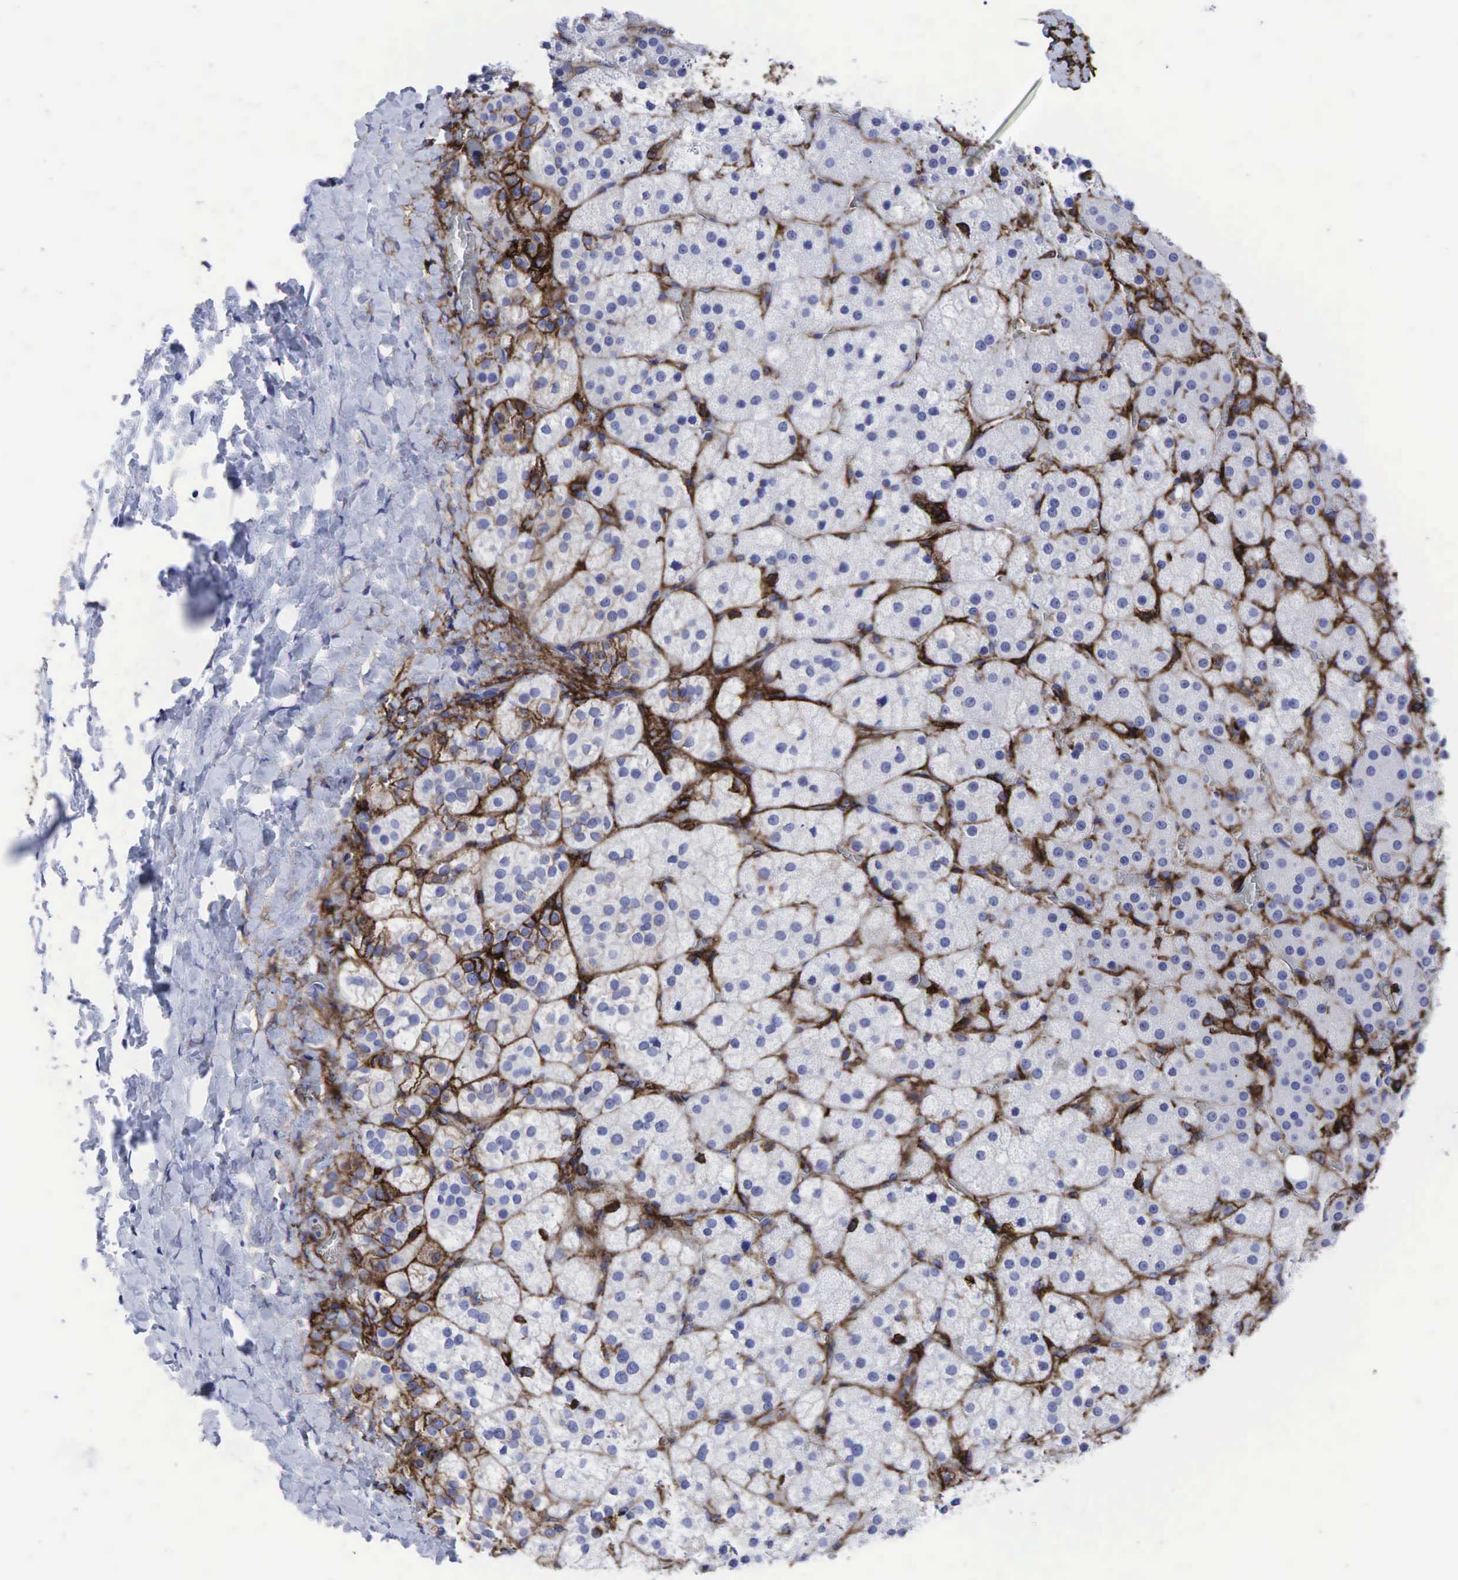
{"staining": {"intensity": "moderate", "quantity": "<25%", "location": "cytoplasmic/membranous"}, "tissue": "adrenal gland", "cell_type": "Glandular cells", "image_type": "normal", "snomed": [{"axis": "morphology", "description": "Normal tissue, NOS"}, {"axis": "topography", "description": "Adrenal gland"}], "caption": "Adrenal gland stained with immunohistochemistry (IHC) demonstrates moderate cytoplasmic/membranous staining in about <25% of glandular cells. (DAB IHC with brightfield microscopy, high magnification).", "gene": "CD44", "patient": {"sex": "male", "age": 53}}